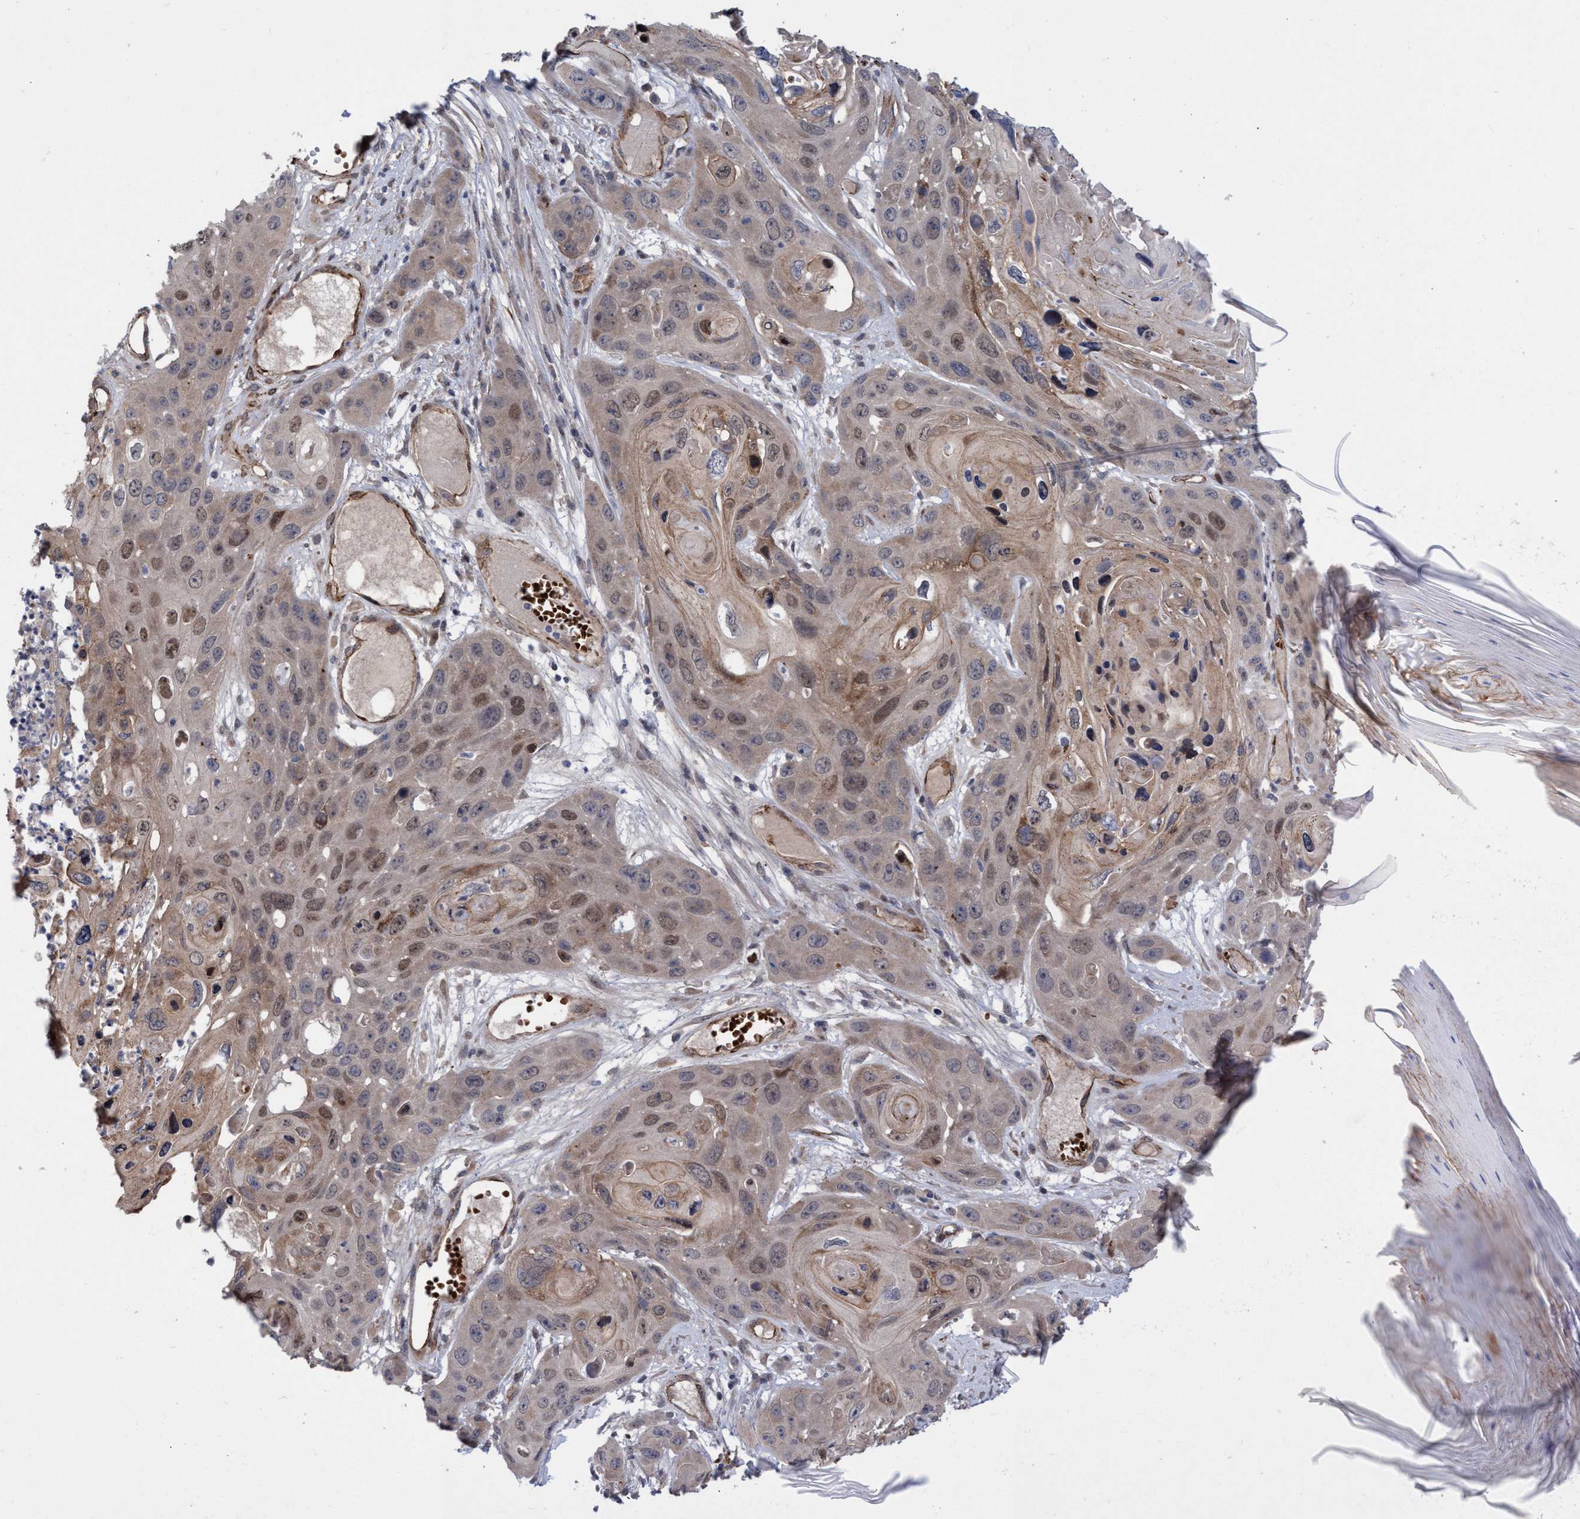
{"staining": {"intensity": "moderate", "quantity": "<25%", "location": "nuclear"}, "tissue": "skin cancer", "cell_type": "Tumor cells", "image_type": "cancer", "snomed": [{"axis": "morphology", "description": "Squamous cell carcinoma, NOS"}, {"axis": "topography", "description": "Skin"}], "caption": "Skin cancer stained with a protein marker reveals moderate staining in tumor cells.", "gene": "ZNF750", "patient": {"sex": "male", "age": 55}}